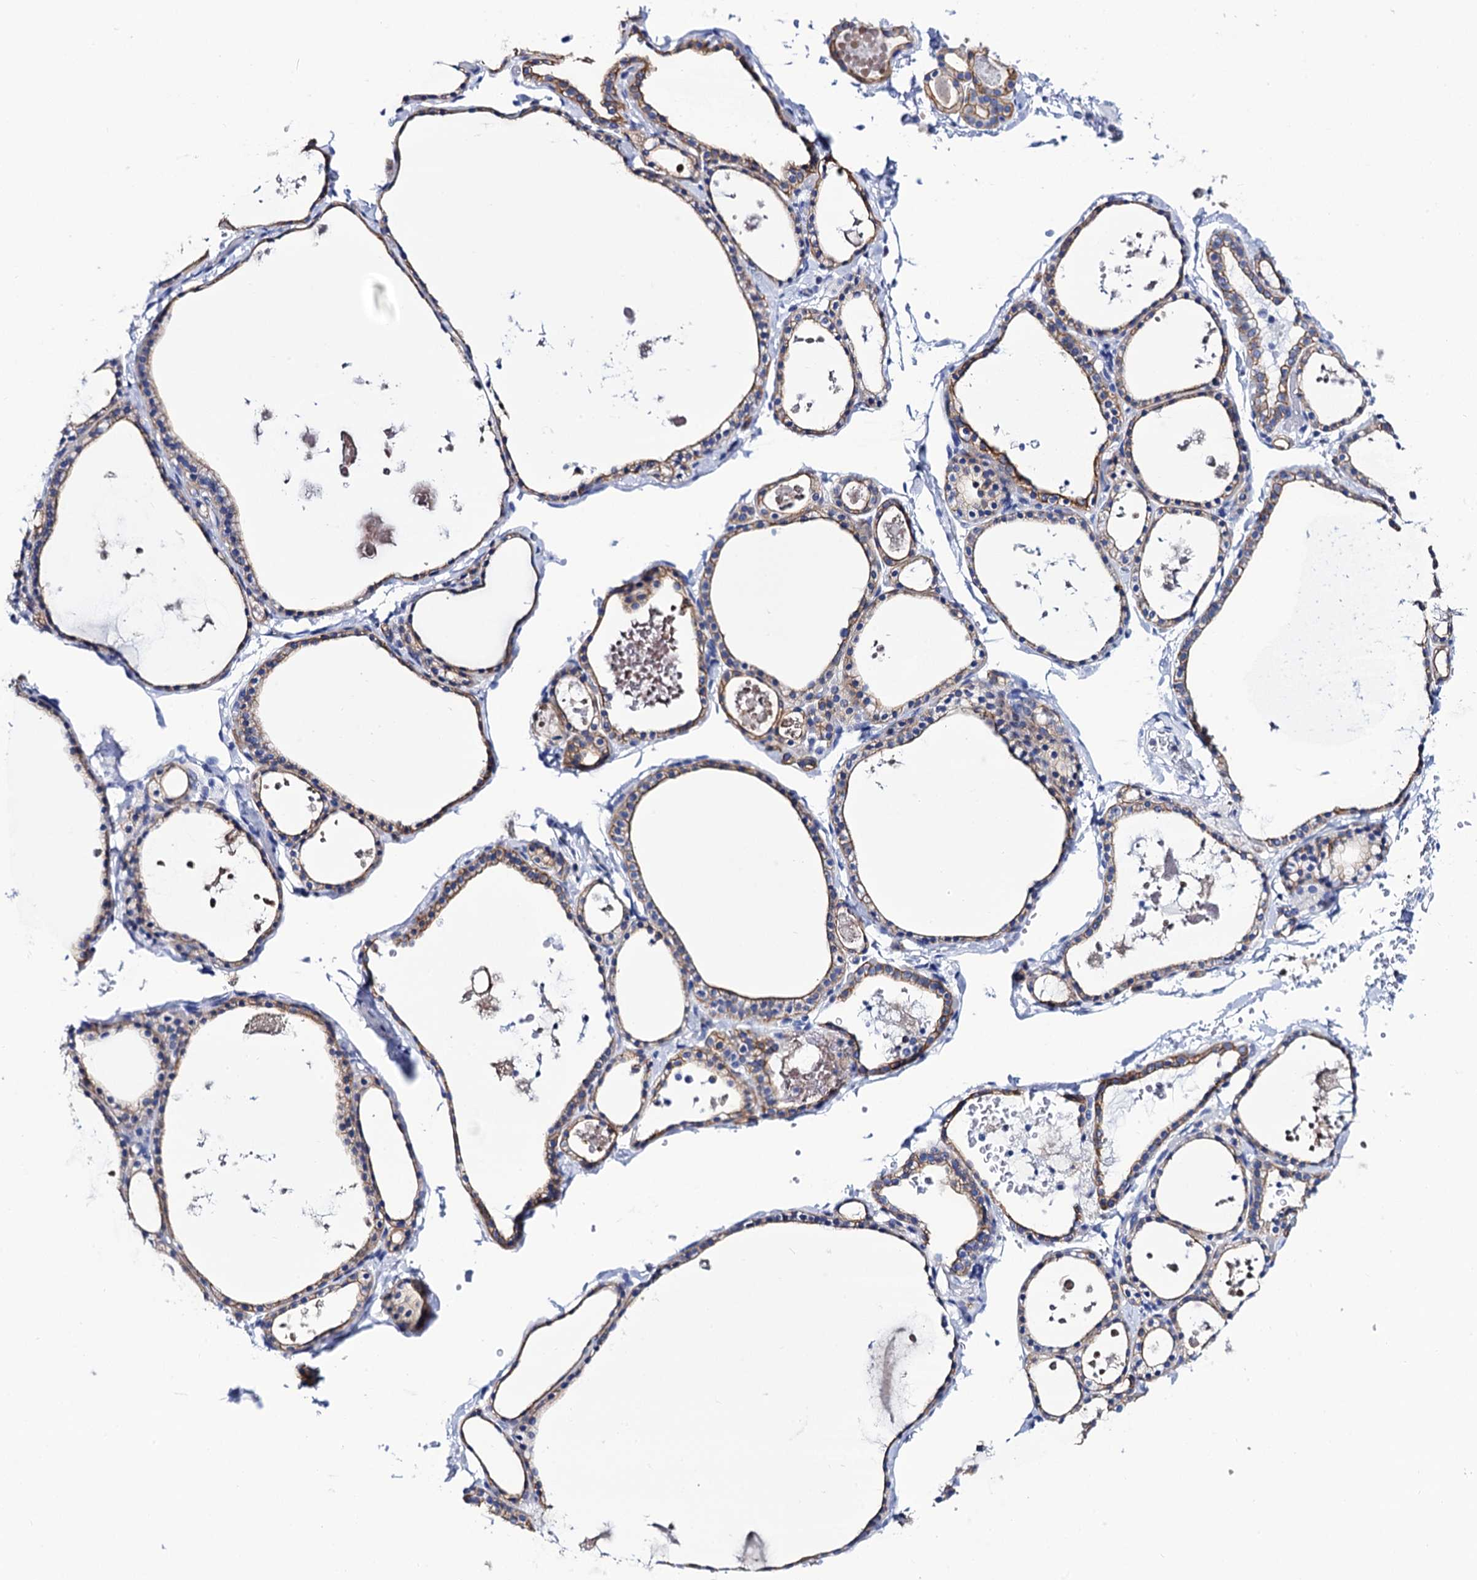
{"staining": {"intensity": "weak", "quantity": ">75%", "location": "cytoplasmic/membranous"}, "tissue": "thyroid gland", "cell_type": "Glandular cells", "image_type": "normal", "snomed": [{"axis": "morphology", "description": "Normal tissue, NOS"}, {"axis": "topography", "description": "Thyroid gland"}], "caption": "A low amount of weak cytoplasmic/membranous positivity is present in approximately >75% of glandular cells in unremarkable thyroid gland. (DAB = brown stain, brightfield microscopy at high magnification).", "gene": "RAB3IP", "patient": {"sex": "male", "age": 56}}